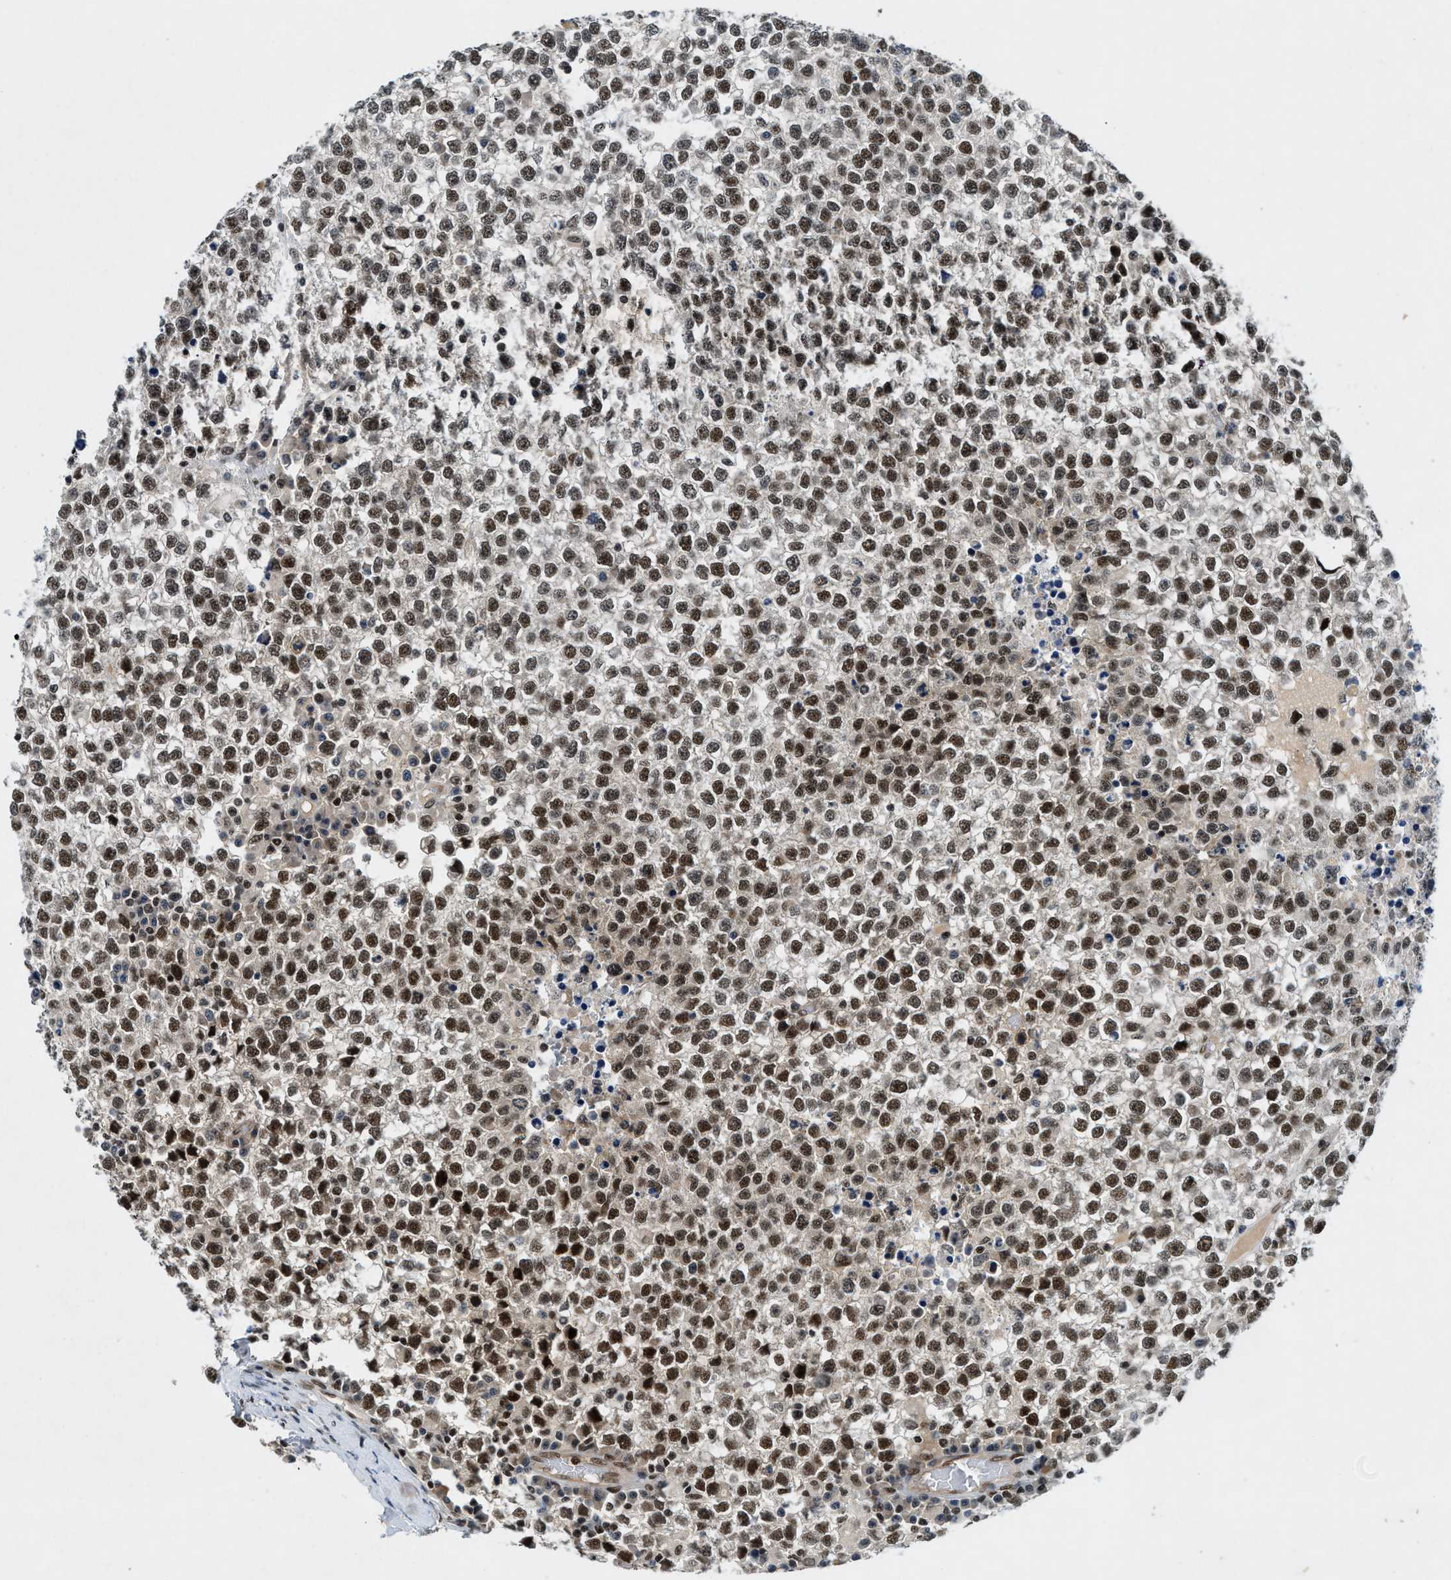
{"staining": {"intensity": "strong", "quantity": ">75%", "location": "nuclear"}, "tissue": "testis cancer", "cell_type": "Tumor cells", "image_type": "cancer", "snomed": [{"axis": "morphology", "description": "Seminoma, NOS"}, {"axis": "topography", "description": "Testis"}], "caption": "This is an image of immunohistochemistry staining of testis cancer, which shows strong positivity in the nuclear of tumor cells.", "gene": "NCOA1", "patient": {"sex": "male", "age": 65}}